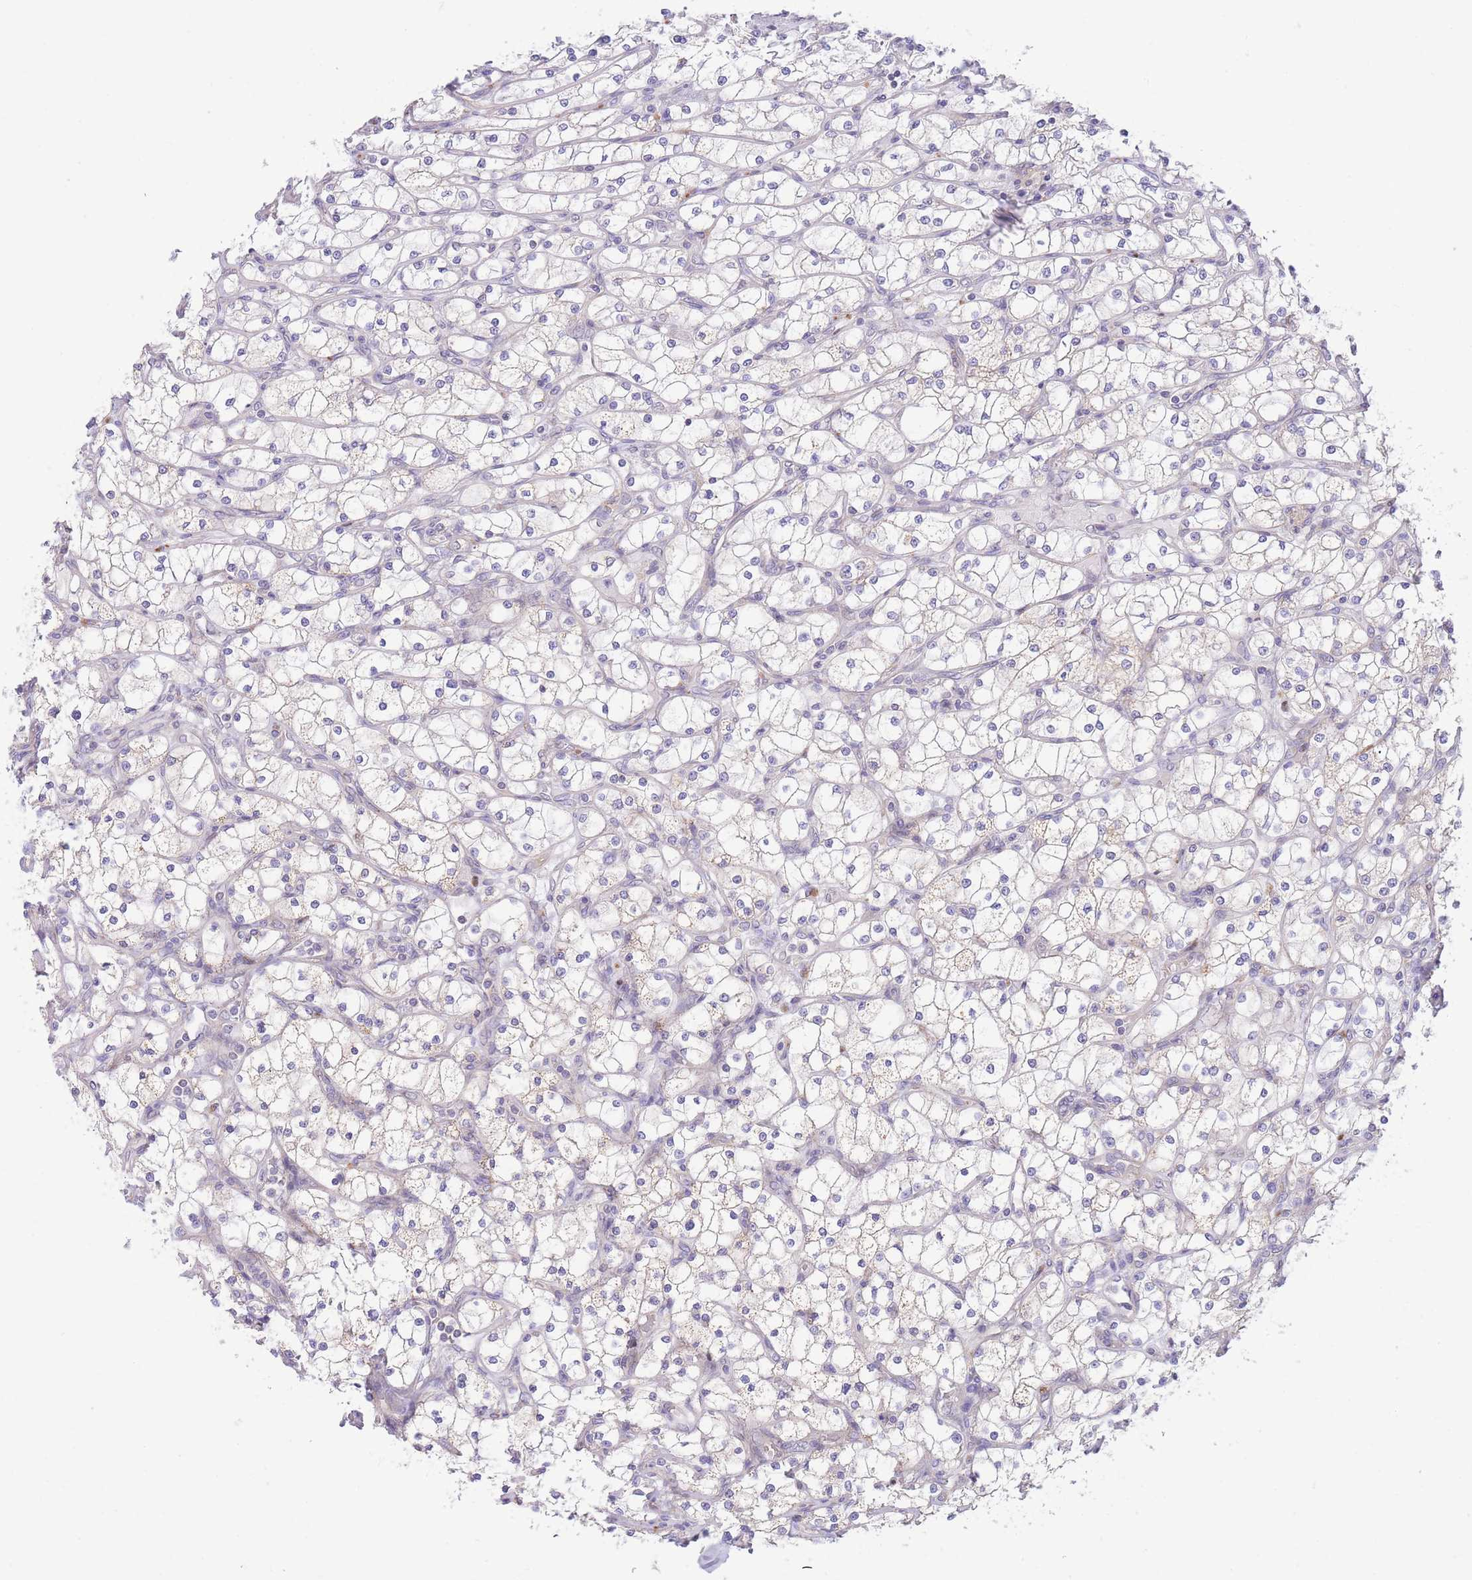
{"staining": {"intensity": "negative", "quantity": "none", "location": "none"}, "tissue": "renal cancer", "cell_type": "Tumor cells", "image_type": "cancer", "snomed": [{"axis": "morphology", "description": "Adenocarcinoma, NOS"}, {"axis": "topography", "description": "Kidney"}], "caption": "A high-resolution histopathology image shows immunohistochemistry (IHC) staining of renal cancer, which reveals no significant expression in tumor cells.", "gene": "BOLA2B", "patient": {"sex": "male", "age": 80}}